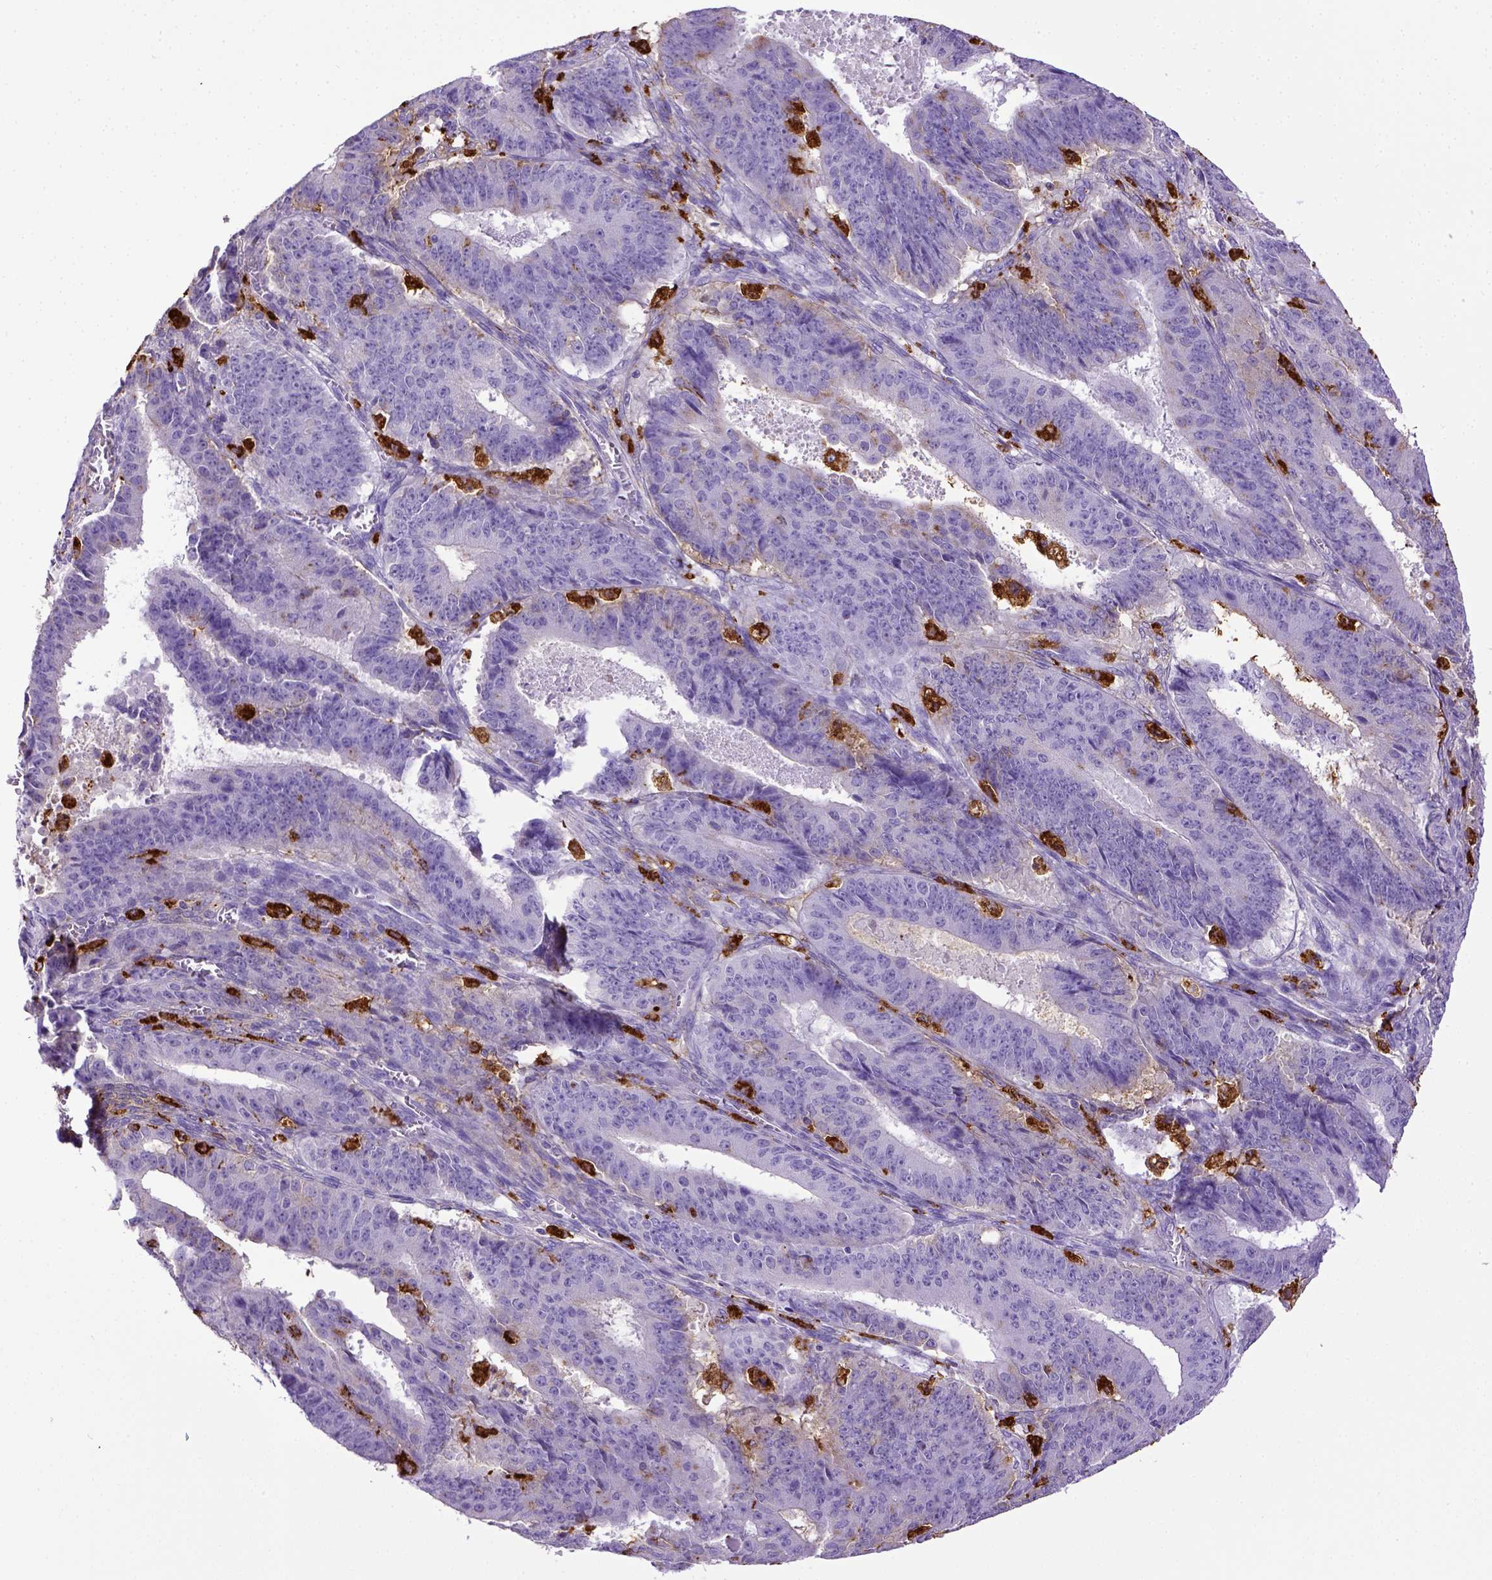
{"staining": {"intensity": "negative", "quantity": "none", "location": "none"}, "tissue": "ovarian cancer", "cell_type": "Tumor cells", "image_type": "cancer", "snomed": [{"axis": "morphology", "description": "Carcinoma, endometroid"}, {"axis": "topography", "description": "Ovary"}], "caption": "A histopathology image of ovarian cancer stained for a protein reveals no brown staining in tumor cells.", "gene": "CD68", "patient": {"sex": "female", "age": 42}}